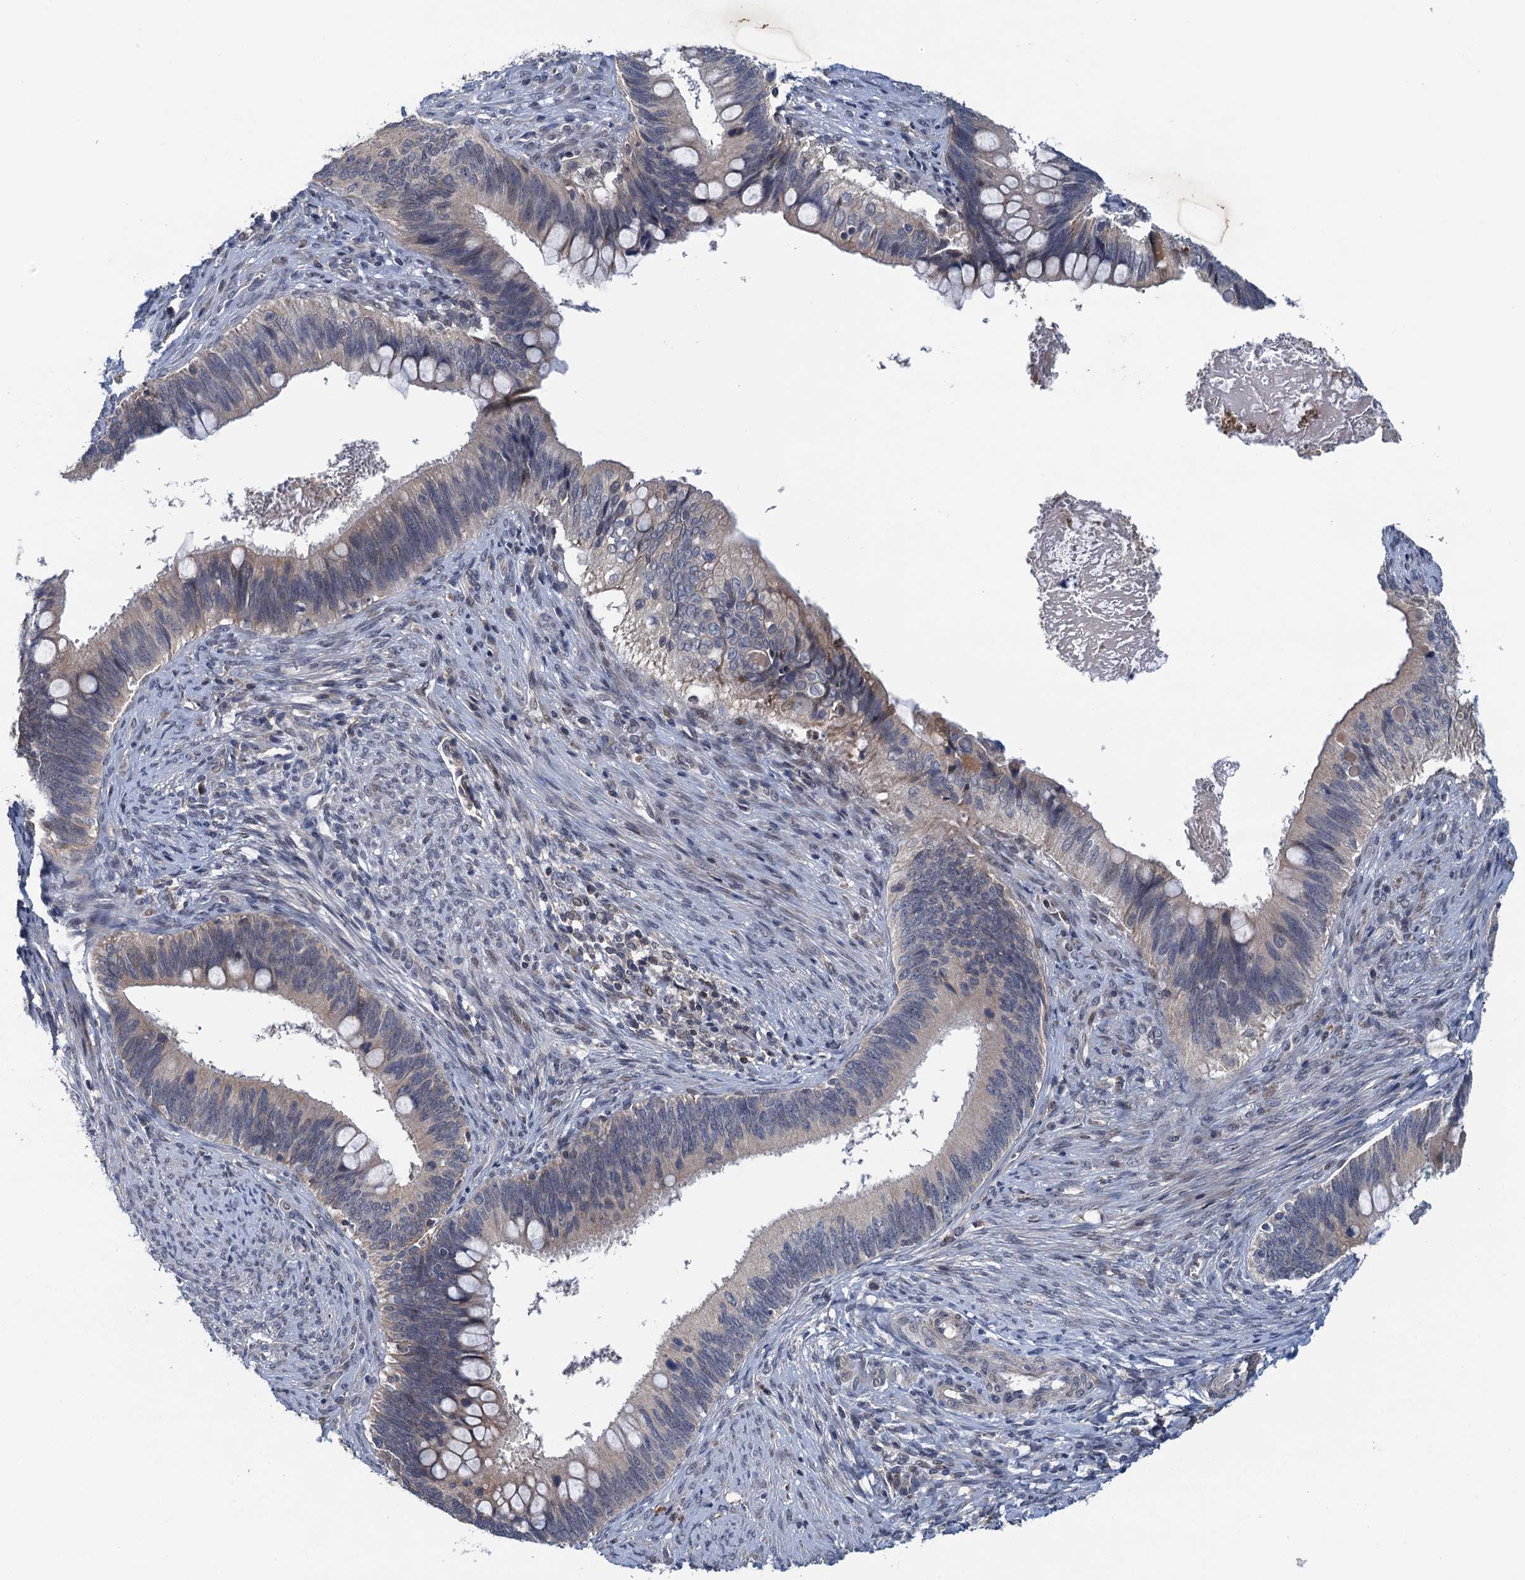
{"staining": {"intensity": "negative", "quantity": "none", "location": "none"}, "tissue": "cervical cancer", "cell_type": "Tumor cells", "image_type": "cancer", "snomed": [{"axis": "morphology", "description": "Adenocarcinoma, NOS"}, {"axis": "topography", "description": "Cervix"}], "caption": "The IHC histopathology image has no significant staining in tumor cells of cervical adenocarcinoma tissue. (DAB (3,3'-diaminobenzidine) IHC, high magnification).", "gene": "MDM1", "patient": {"sex": "female", "age": 42}}